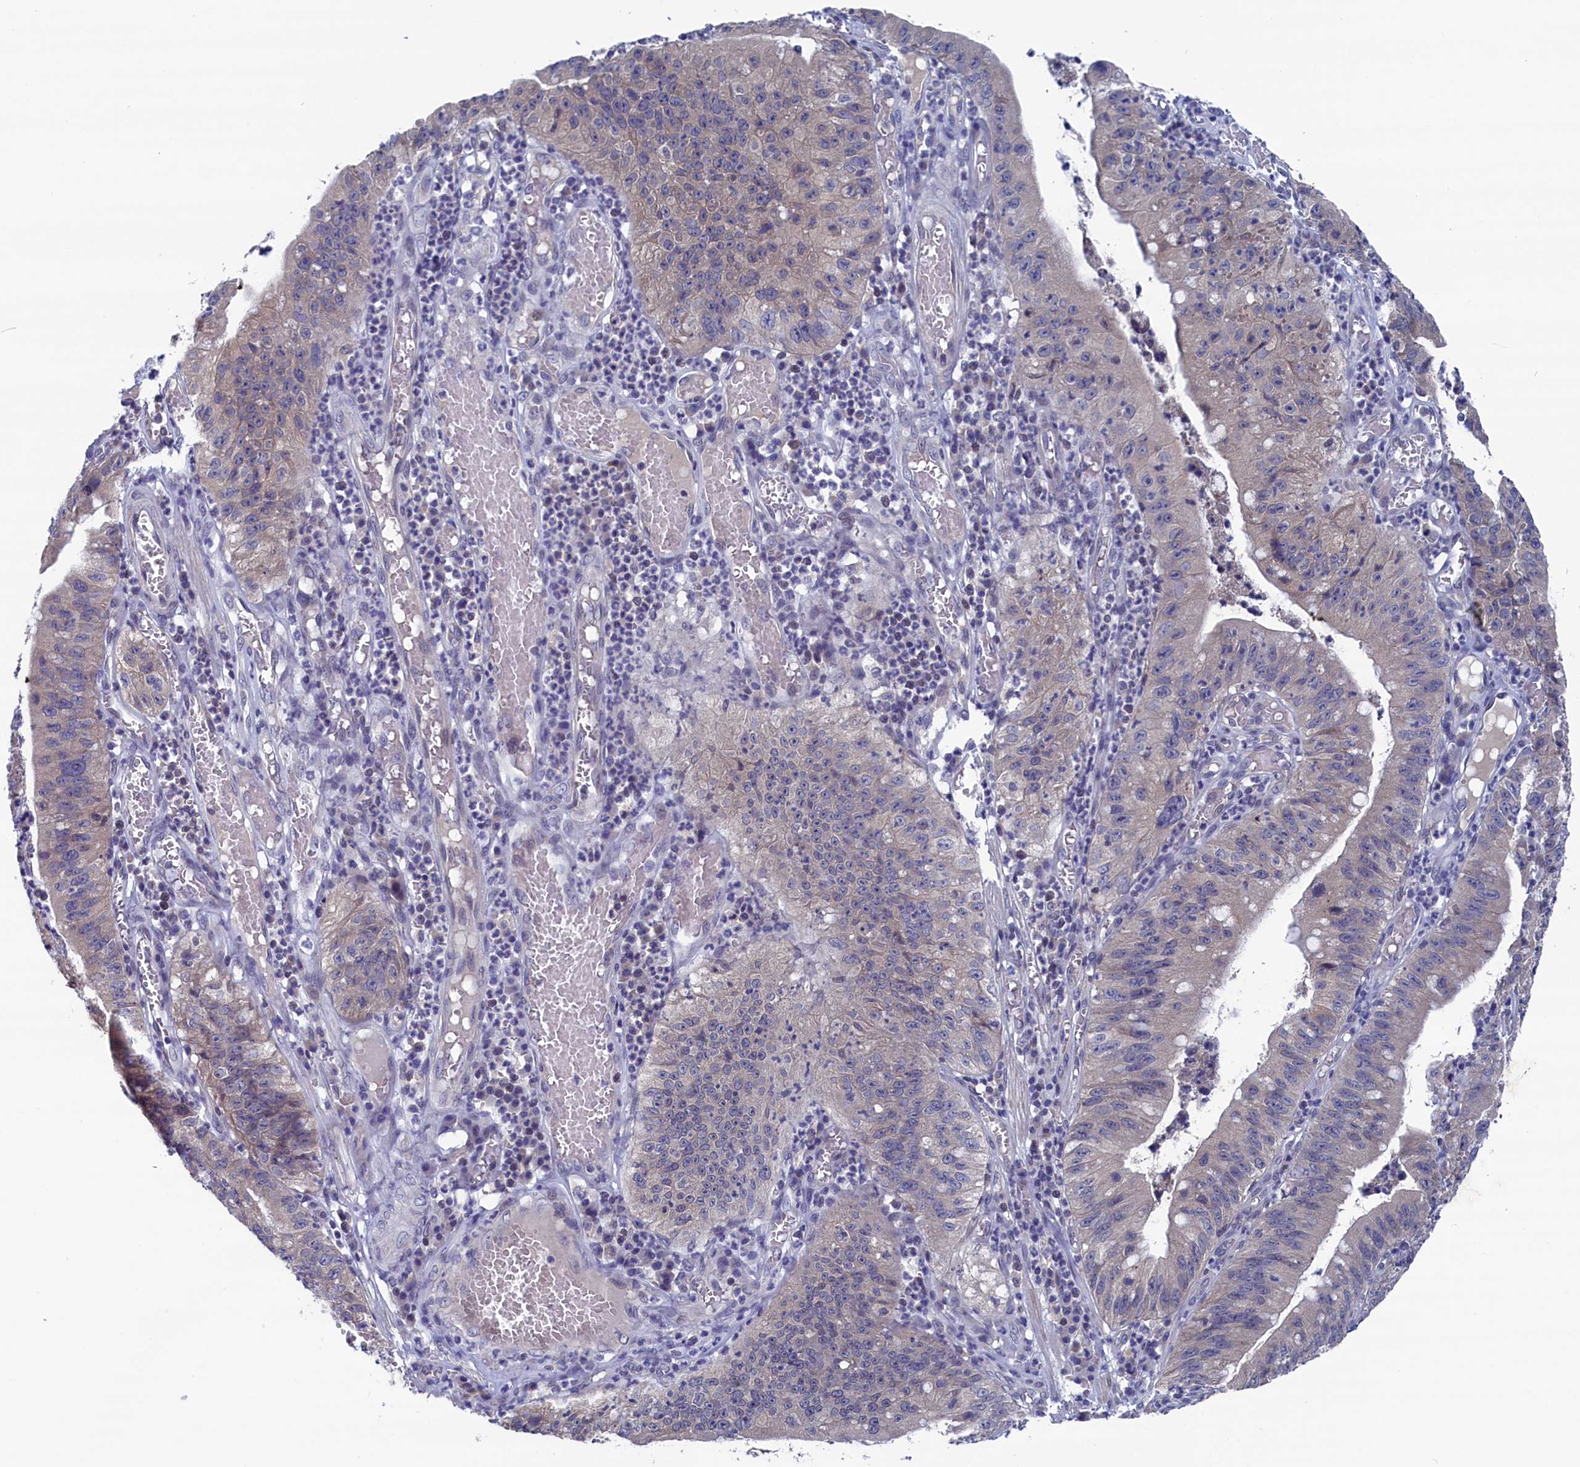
{"staining": {"intensity": "weak", "quantity": "<25%", "location": "cytoplasmic/membranous"}, "tissue": "stomach cancer", "cell_type": "Tumor cells", "image_type": "cancer", "snomed": [{"axis": "morphology", "description": "Adenocarcinoma, NOS"}, {"axis": "topography", "description": "Stomach"}], "caption": "A high-resolution micrograph shows IHC staining of stomach cancer (adenocarcinoma), which shows no significant expression in tumor cells.", "gene": "SPATA13", "patient": {"sex": "male", "age": 59}}